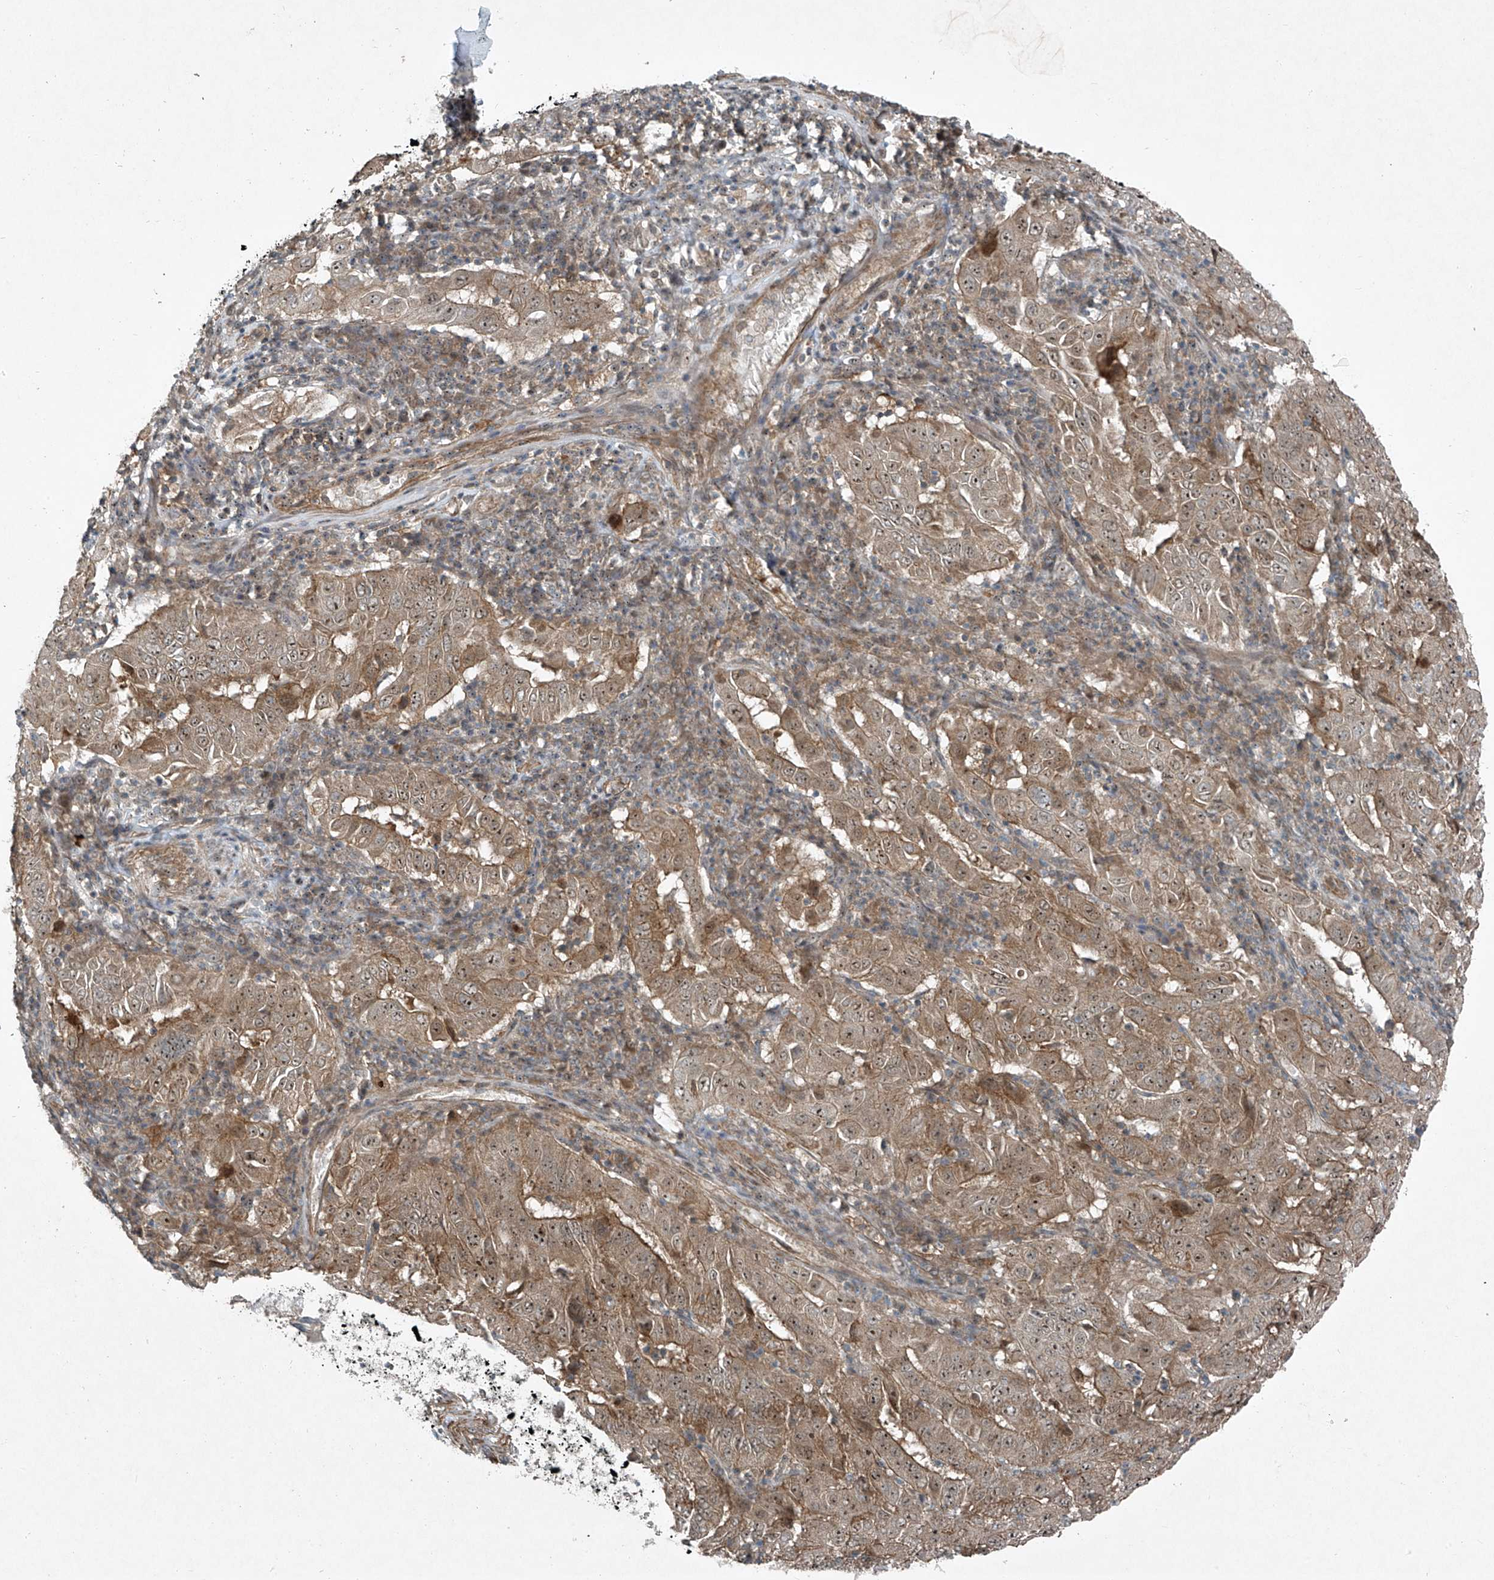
{"staining": {"intensity": "weak", "quantity": ">75%", "location": "cytoplasmic/membranous,nuclear"}, "tissue": "pancreatic cancer", "cell_type": "Tumor cells", "image_type": "cancer", "snomed": [{"axis": "morphology", "description": "Adenocarcinoma, NOS"}, {"axis": "topography", "description": "Pancreas"}], "caption": "Adenocarcinoma (pancreatic) was stained to show a protein in brown. There is low levels of weak cytoplasmic/membranous and nuclear expression in approximately >75% of tumor cells. The protein is stained brown, and the nuclei are stained in blue (DAB (3,3'-diaminobenzidine) IHC with brightfield microscopy, high magnification).", "gene": "PPCS", "patient": {"sex": "male", "age": 63}}